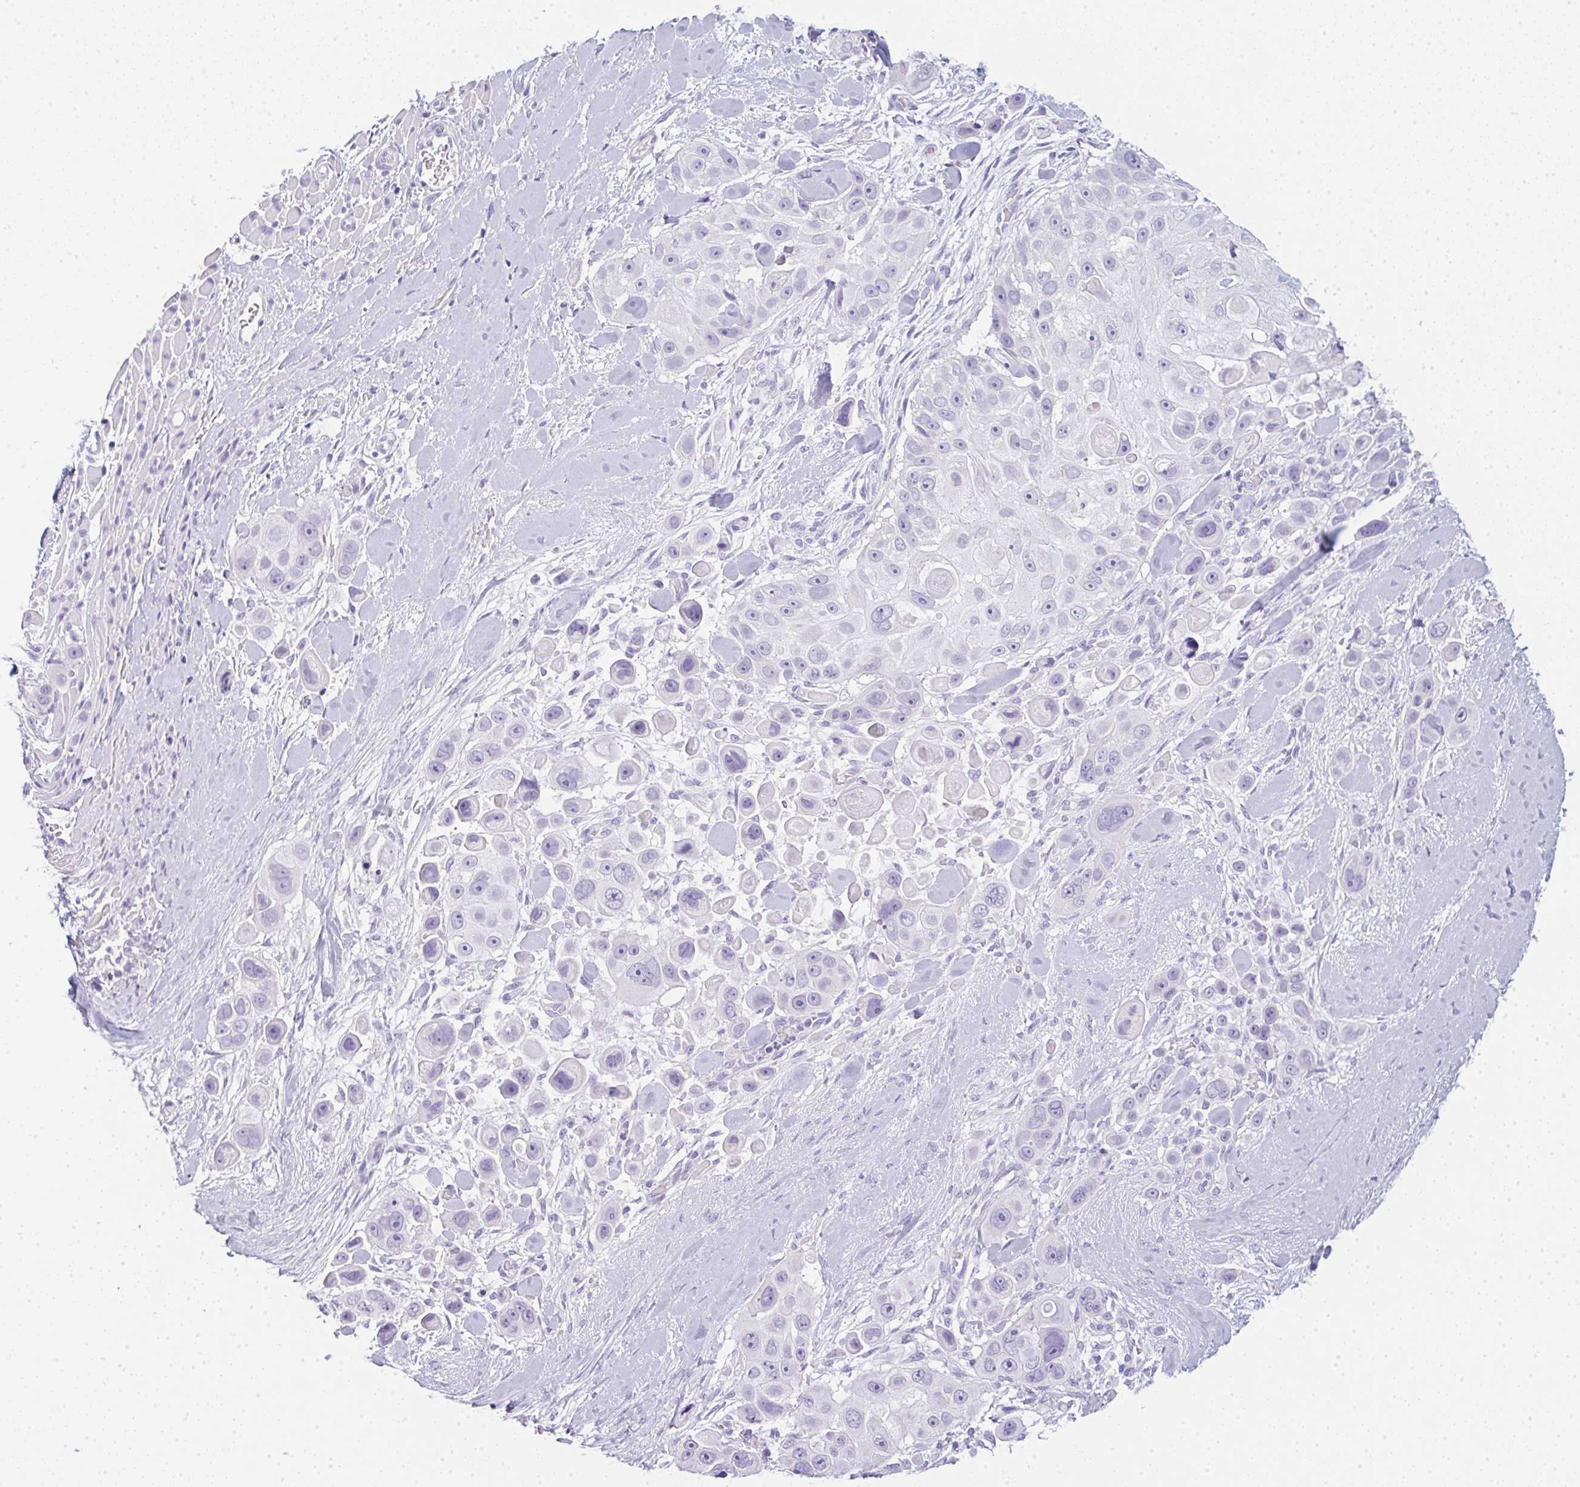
{"staining": {"intensity": "negative", "quantity": "none", "location": "none"}, "tissue": "skin cancer", "cell_type": "Tumor cells", "image_type": "cancer", "snomed": [{"axis": "morphology", "description": "Squamous cell carcinoma, NOS"}, {"axis": "topography", "description": "Skin"}], "caption": "DAB immunohistochemical staining of skin squamous cell carcinoma displays no significant expression in tumor cells.", "gene": "LPAR4", "patient": {"sex": "male", "age": 67}}